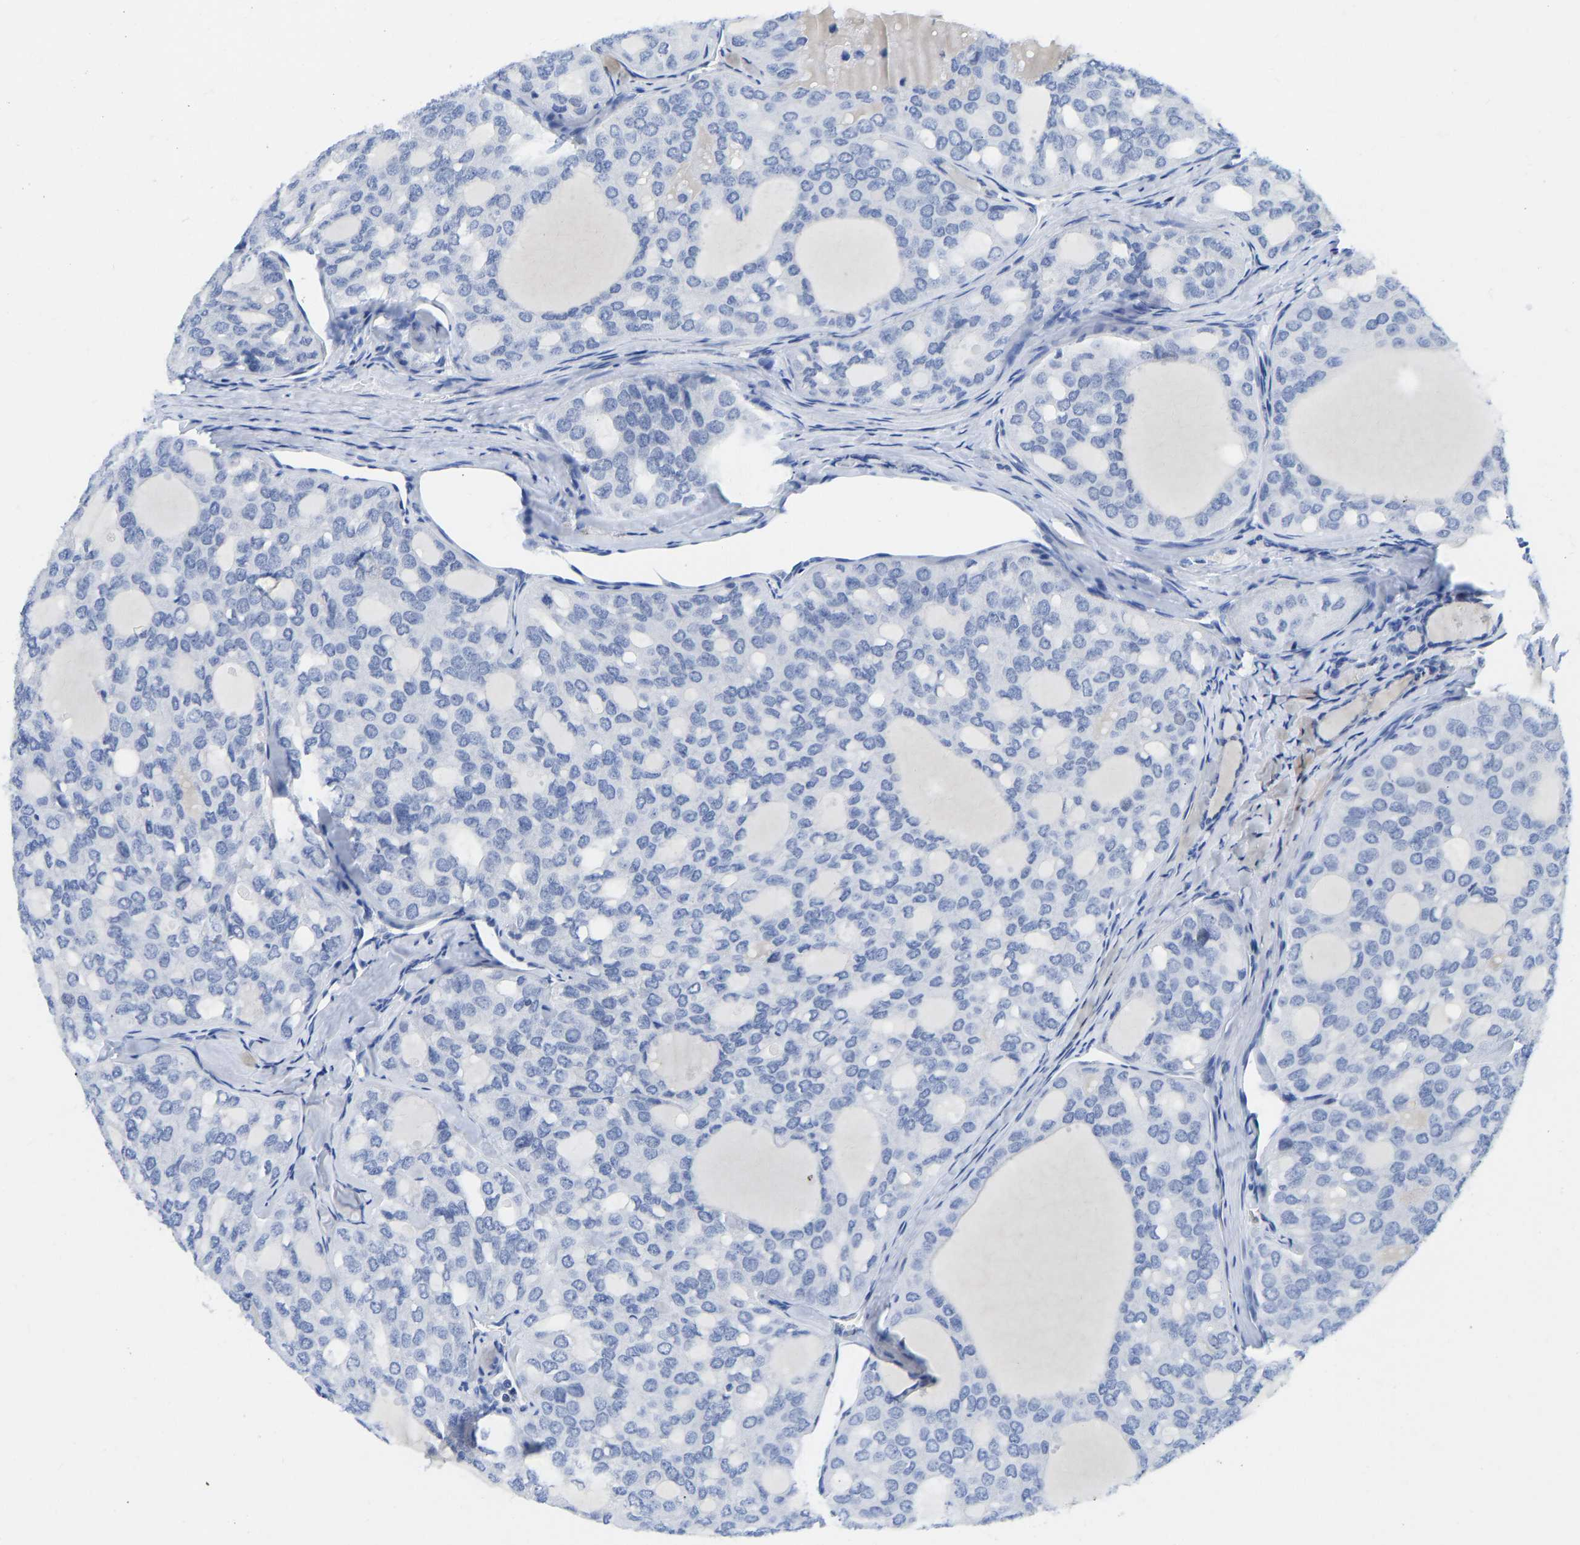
{"staining": {"intensity": "negative", "quantity": "none", "location": "none"}, "tissue": "thyroid cancer", "cell_type": "Tumor cells", "image_type": "cancer", "snomed": [{"axis": "morphology", "description": "Follicular adenoma carcinoma, NOS"}, {"axis": "topography", "description": "Thyroid gland"}], "caption": "Protein analysis of thyroid cancer demonstrates no significant staining in tumor cells.", "gene": "TCF7", "patient": {"sex": "male", "age": 75}}